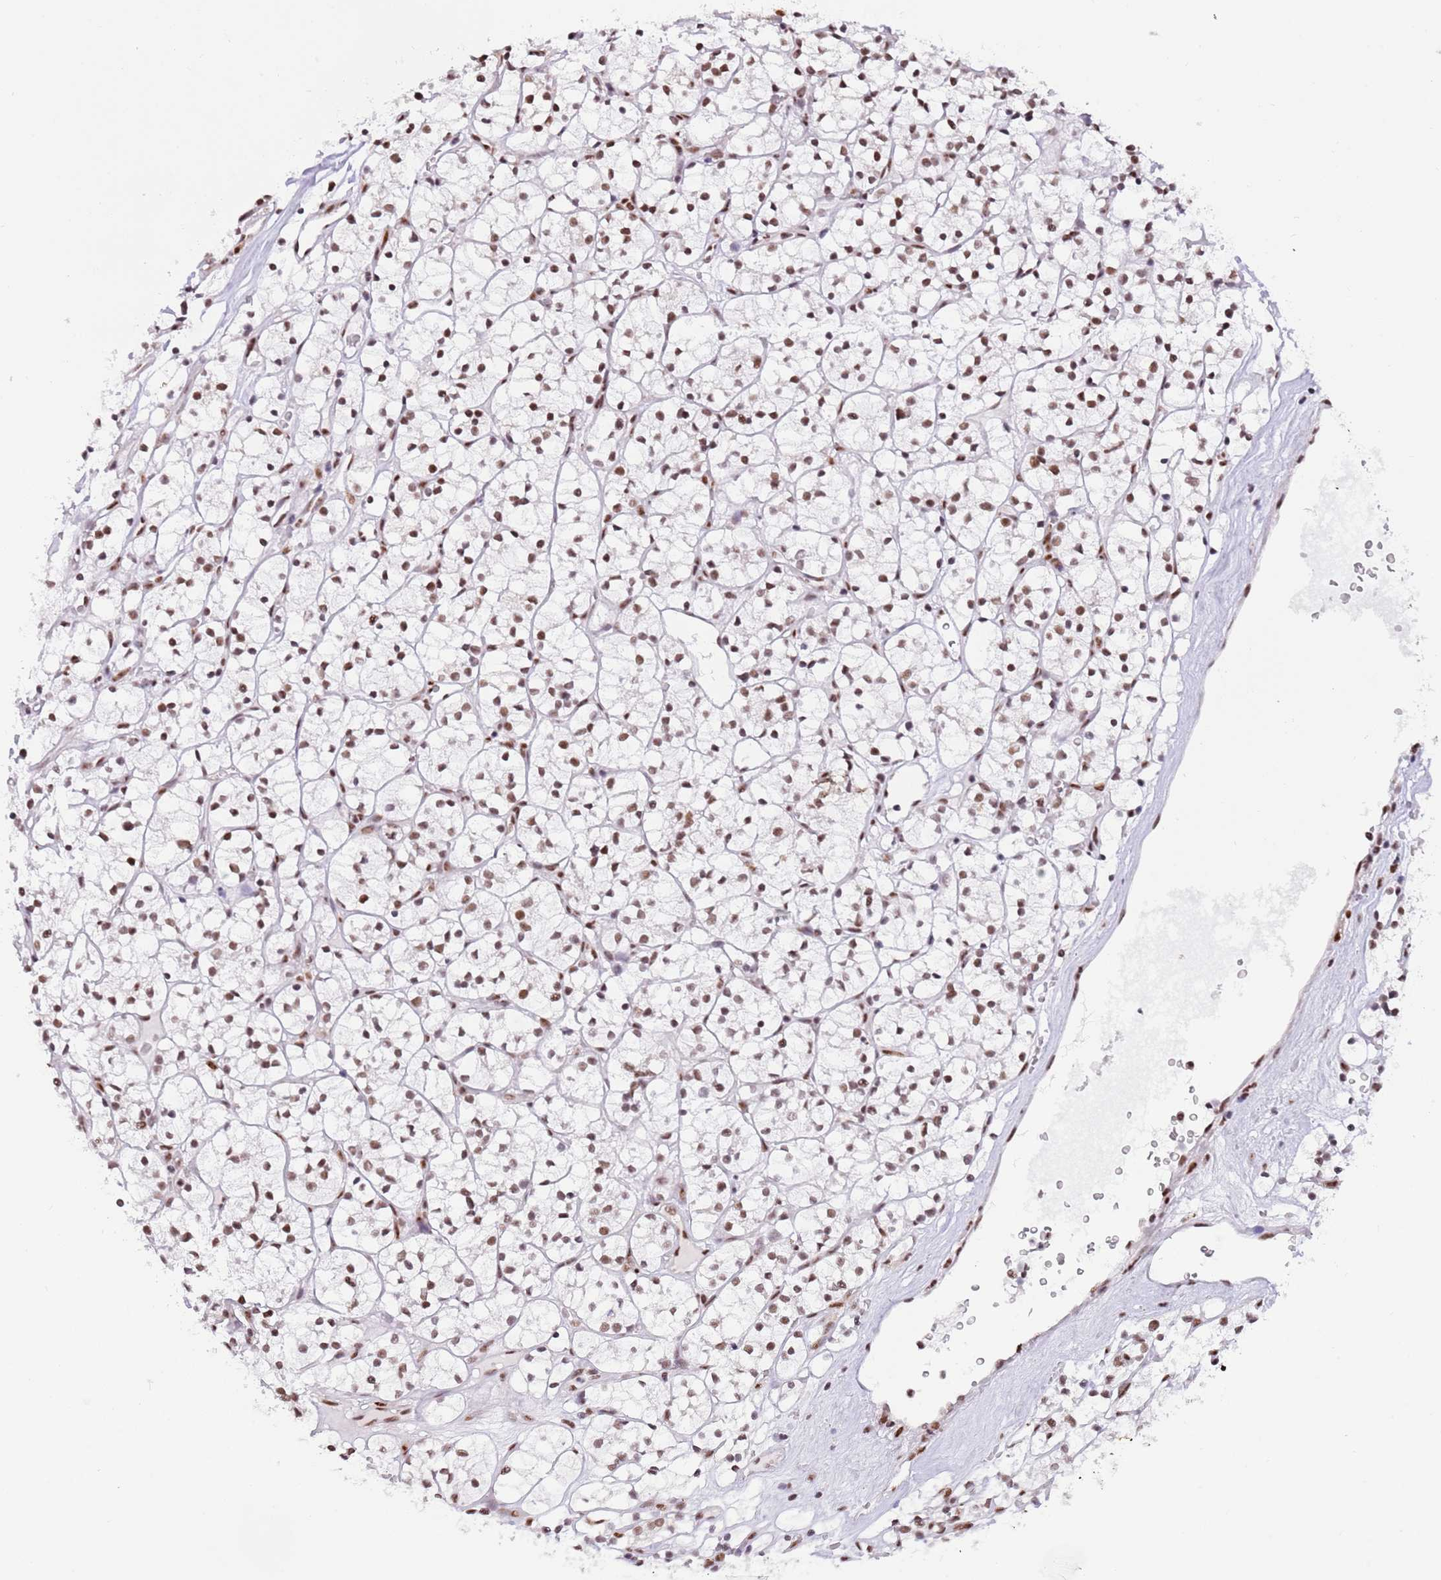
{"staining": {"intensity": "moderate", "quantity": ">75%", "location": "nuclear"}, "tissue": "renal cancer", "cell_type": "Tumor cells", "image_type": "cancer", "snomed": [{"axis": "morphology", "description": "Adenocarcinoma, NOS"}, {"axis": "topography", "description": "Kidney"}], "caption": "Protein staining of renal cancer tissue displays moderate nuclear positivity in approximately >75% of tumor cells.", "gene": "SF3A2", "patient": {"sex": "female", "age": 64}}